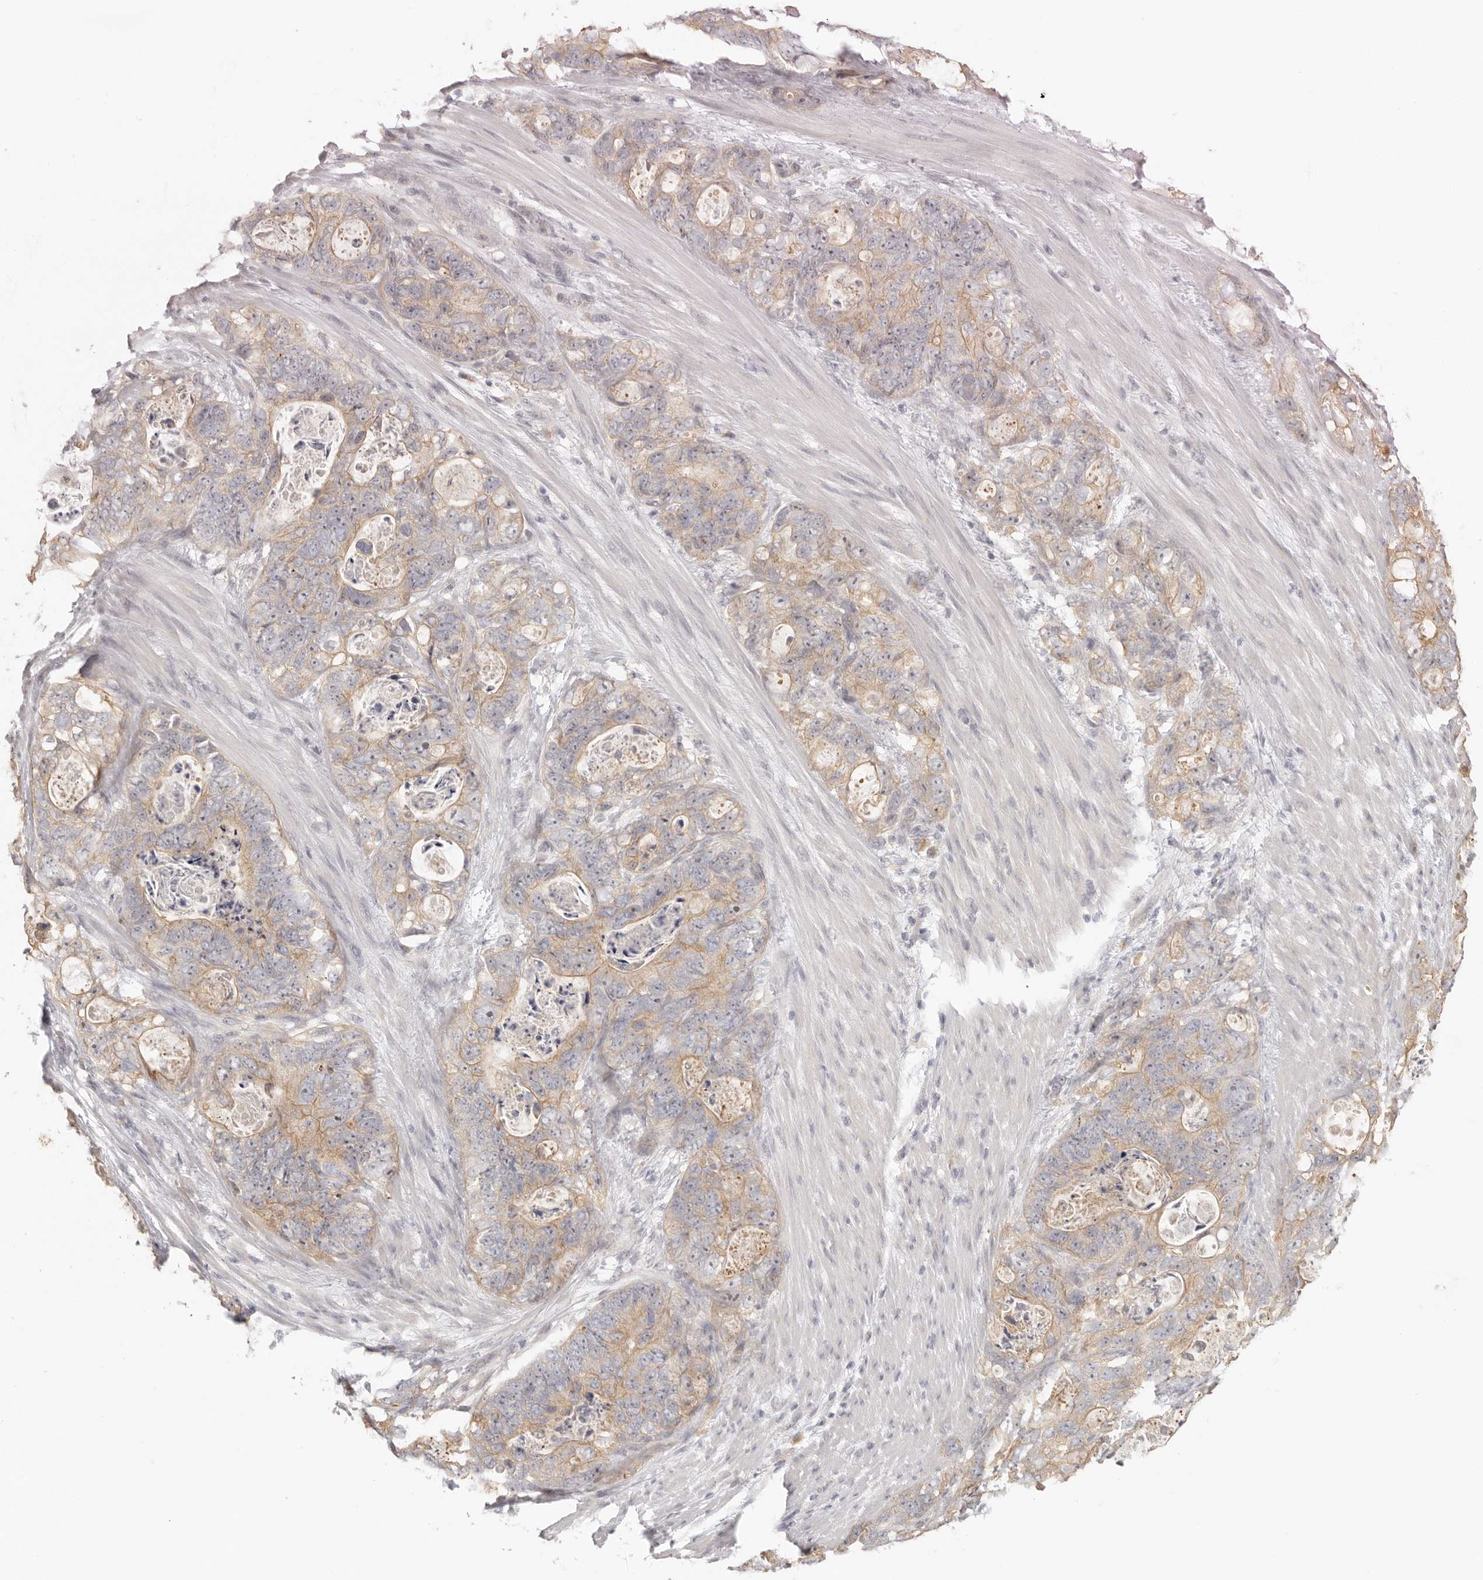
{"staining": {"intensity": "moderate", "quantity": ">75%", "location": "cytoplasmic/membranous"}, "tissue": "stomach cancer", "cell_type": "Tumor cells", "image_type": "cancer", "snomed": [{"axis": "morphology", "description": "Normal tissue, NOS"}, {"axis": "morphology", "description": "Adenocarcinoma, NOS"}, {"axis": "topography", "description": "Stomach"}], "caption": "Protein analysis of stomach cancer (adenocarcinoma) tissue displays moderate cytoplasmic/membranous staining in about >75% of tumor cells.", "gene": "AHDC1", "patient": {"sex": "female", "age": 89}}